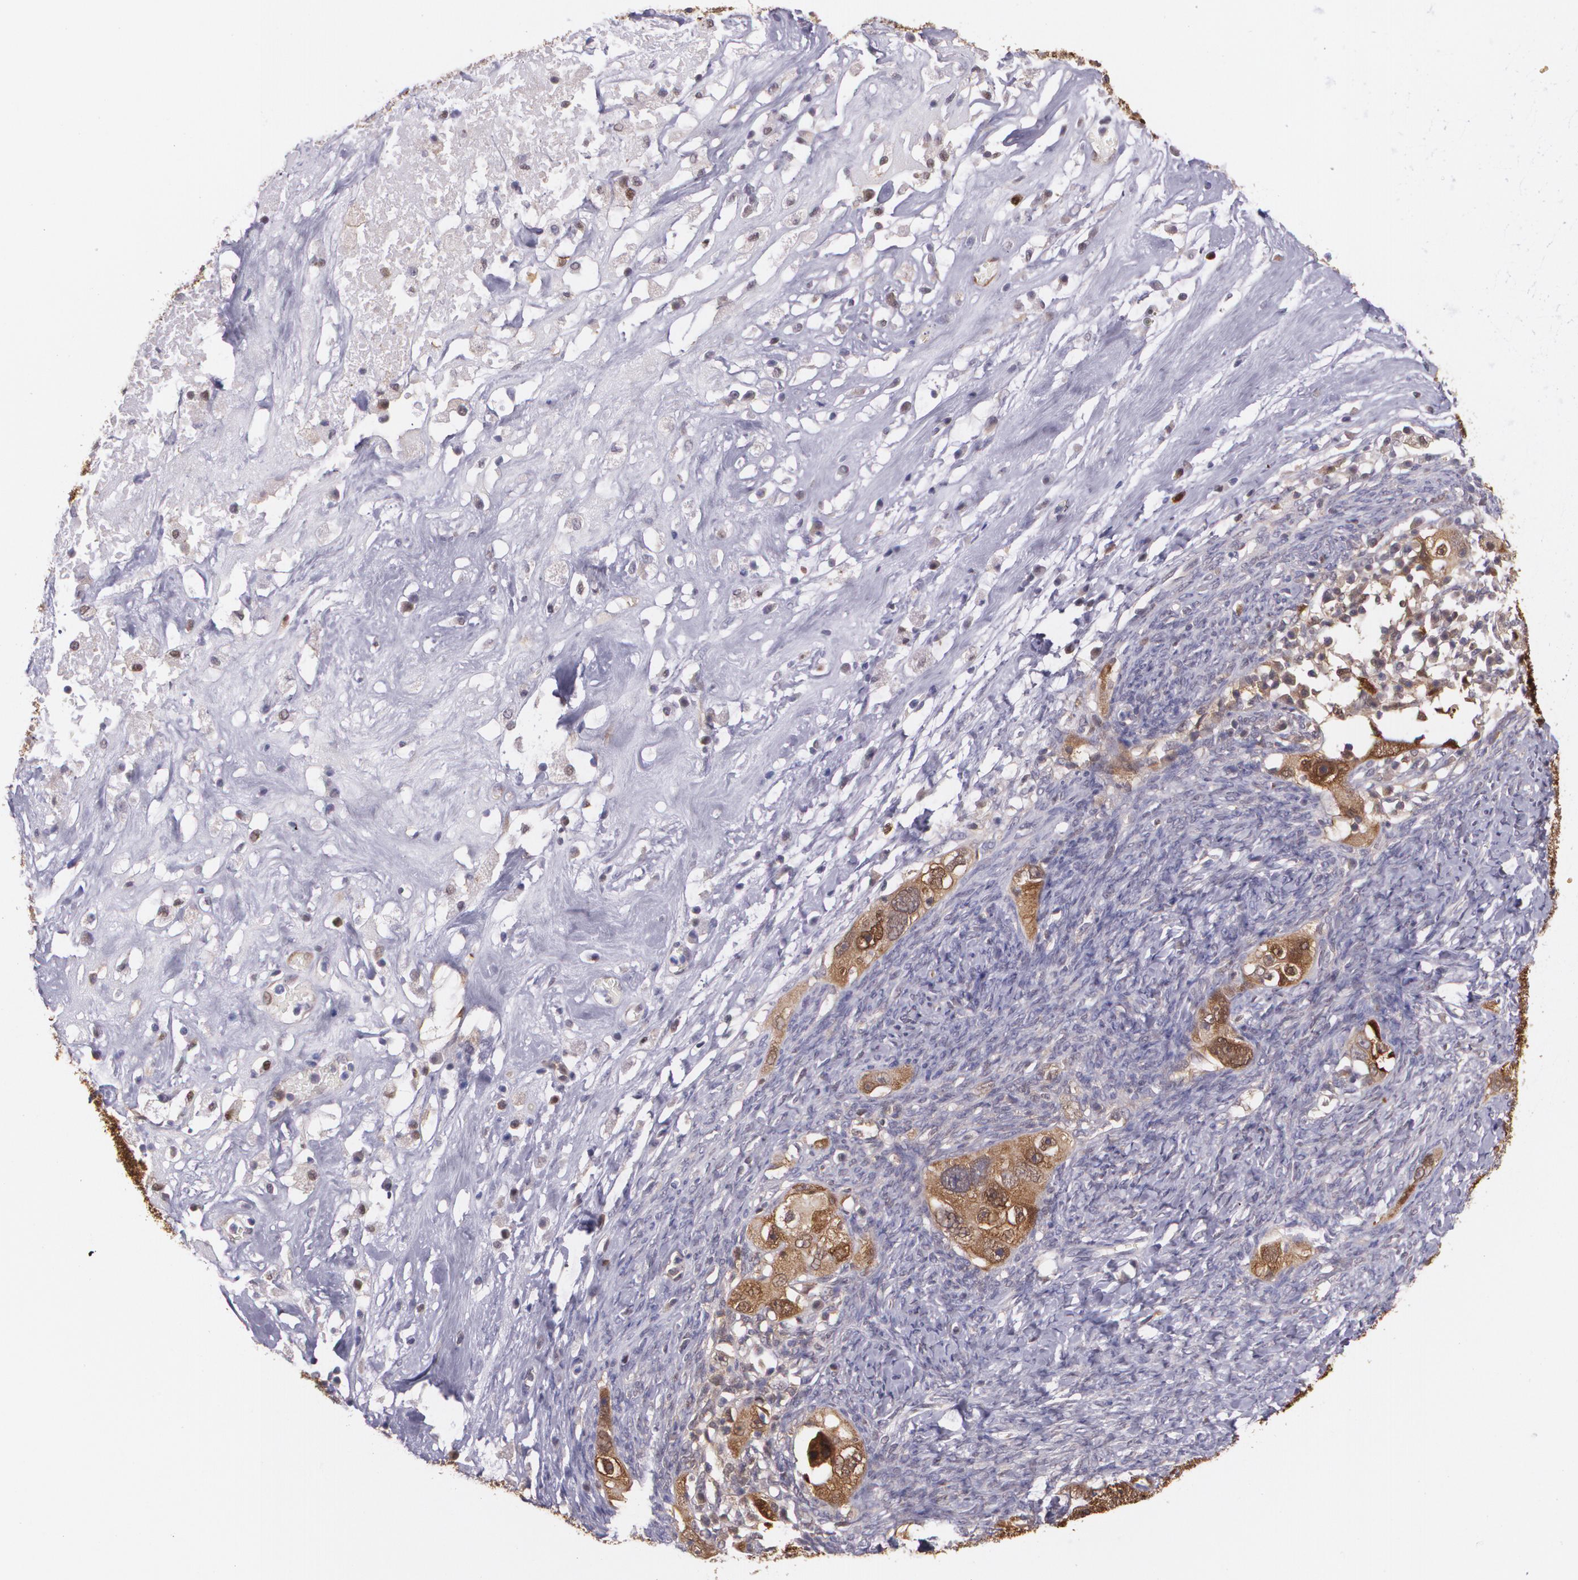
{"staining": {"intensity": "strong", "quantity": ">75%", "location": "cytoplasmic/membranous"}, "tissue": "ovarian cancer", "cell_type": "Tumor cells", "image_type": "cancer", "snomed": [{"axis": "morphology", "description": "Normal tissue, NOS"}, {"axis": "morphology", "description": "Cystadenocarcinoma, serous, NOS"}, {"axis": "topography", "description": "Ovary"}], "caption": "Human ovarian serous cystadenocarcinoma stained with a brown dye exhibits strong cytoplasmic/membranous positive expression in about >75% of tumor cells.", "gene": "HSPH1", "patient": {"sex": "female", "age": 62}}